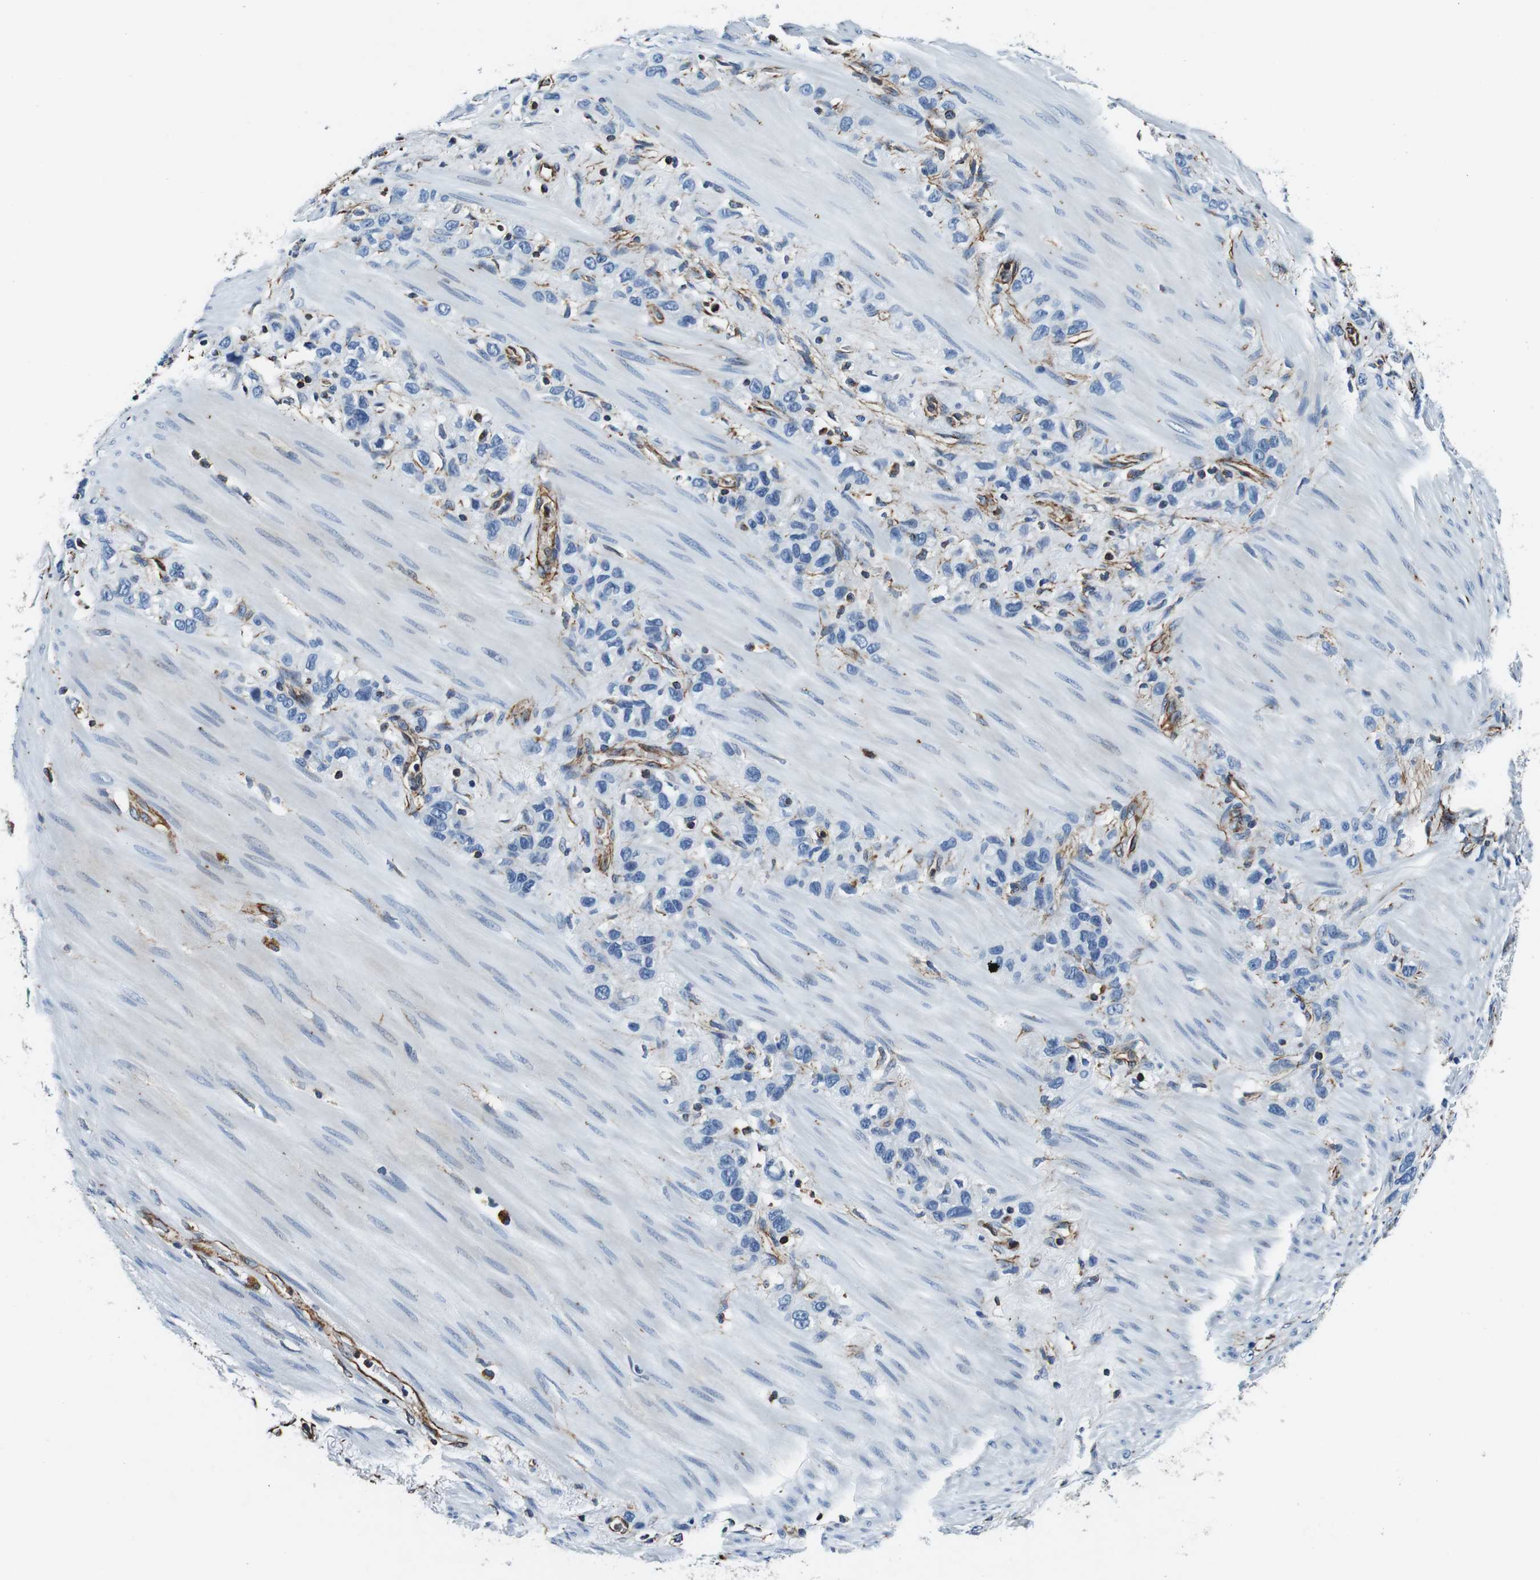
{"staining": {"intensity": "negative", "quantity": "none", "location": "none"}, "tissue": "stomach cancer", "cell_type": "Tumor cells", "image_type": "cancer", "snomed": [{"axis": "morphology", "description": "Normal tissue, NOS"}, {"axis": "morphology", "description": "Adenocarcinoma, NOS"}, {"axis": "morphology", "description": "Adenocarcinoma, High grade"}, {"axis": "topography", "description": "Stomach, upper"}, {"axis": "topography", "description": "Stomach"}], "caption": "A high-resolution image shows immunohistochemistry staining of stomach adenocarcinoma, which displays no significant expression in tumor cells.", "gene": "GJE1", "patient": {"sex": "female", "age": 65}}